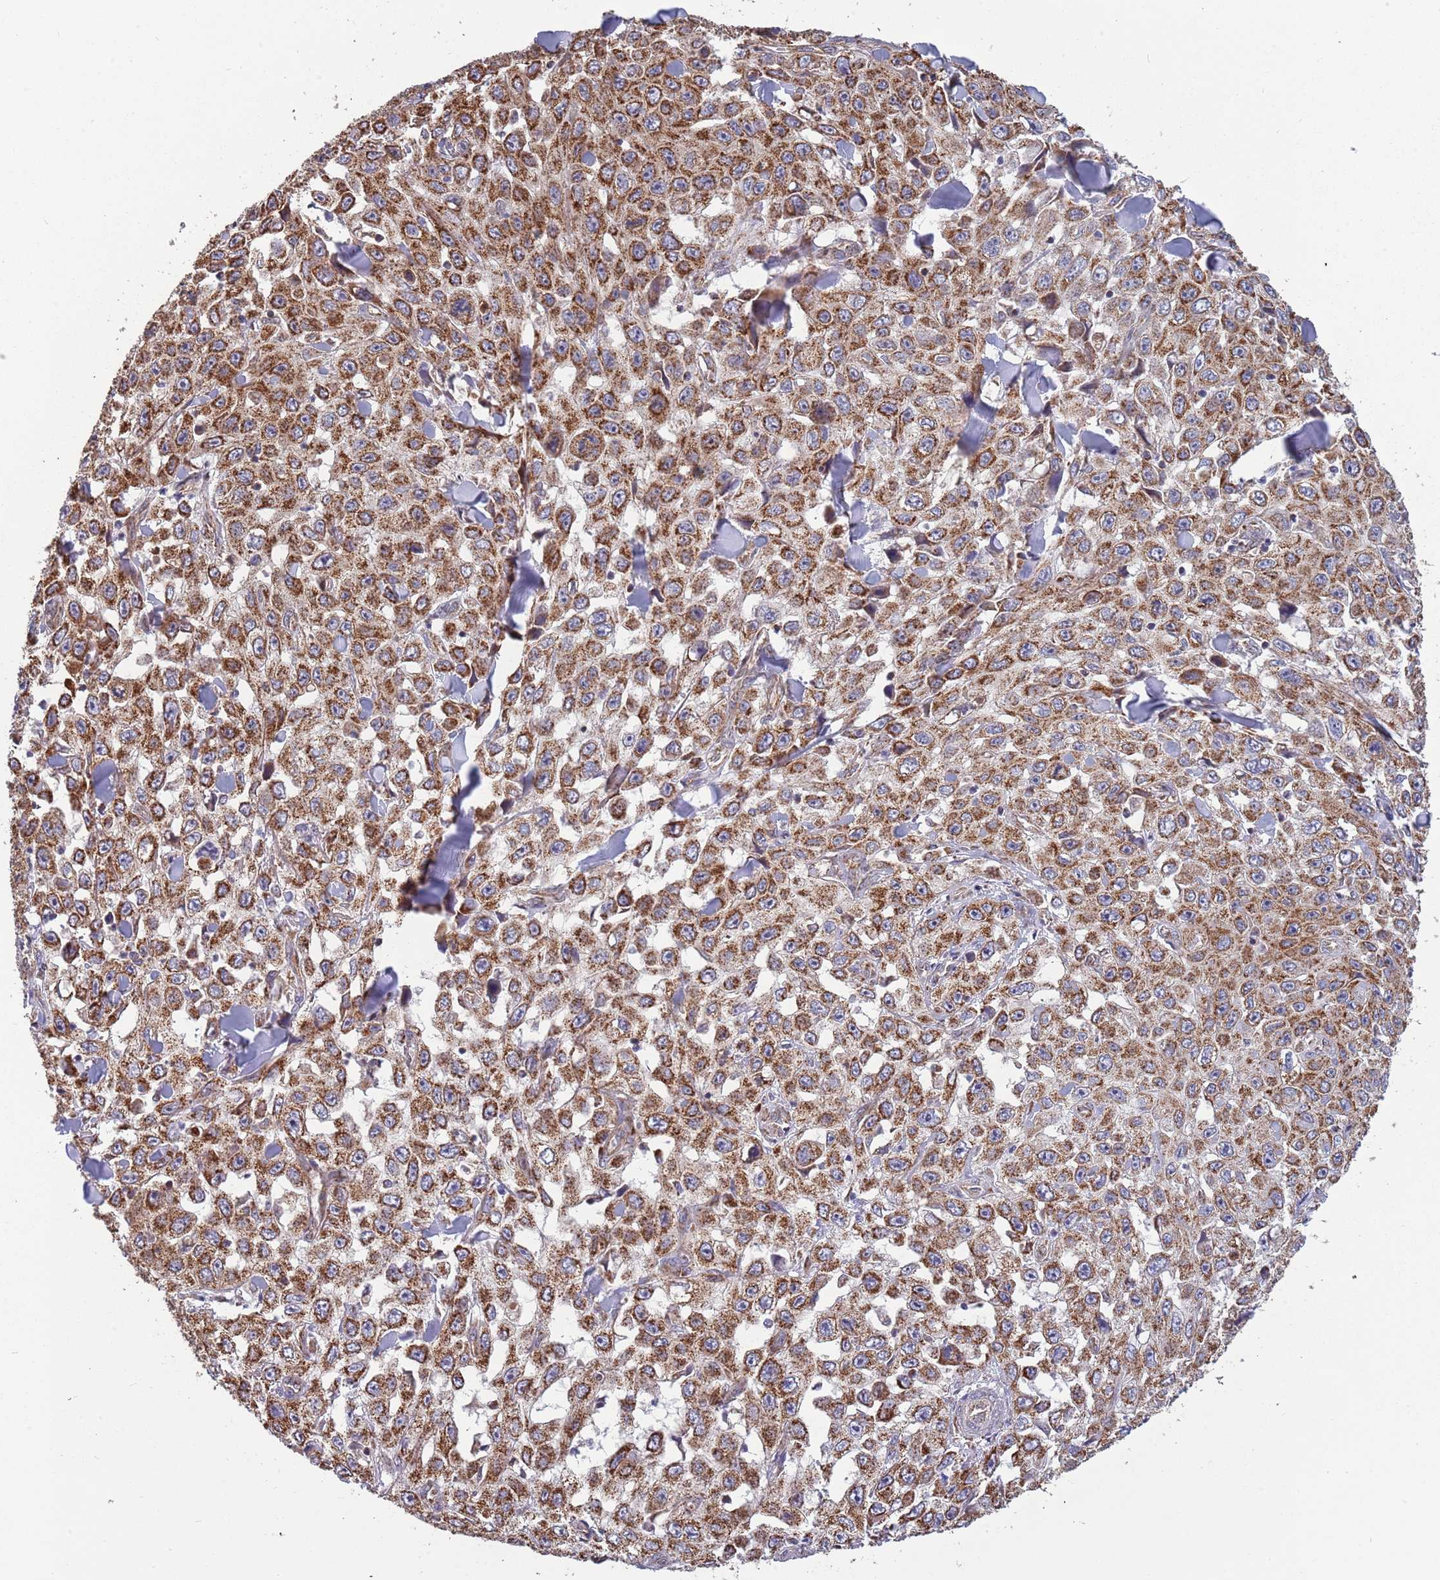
{"staining": {"intensity": "strong", "quantity": ">75%", "location": "cytoplasmic/membranous"}, "tissue": "skin cancer", "cell_type": "Tumor cells", "image_type": "cancer", "snomed": [{"axis": "morphology", "description": "Squamous cell carcinoma, NOS"}, {"axis": "topography", "description": "Skin"}], "caption": "Skin squamous cell carcinoma was stained to show a protein in brown. There is high levels of strong cytoplasmic/membranous positivity in about >75% of tumor cells.", "gene": "VPS16", "patient": {"sex": "male", "age": 82}}